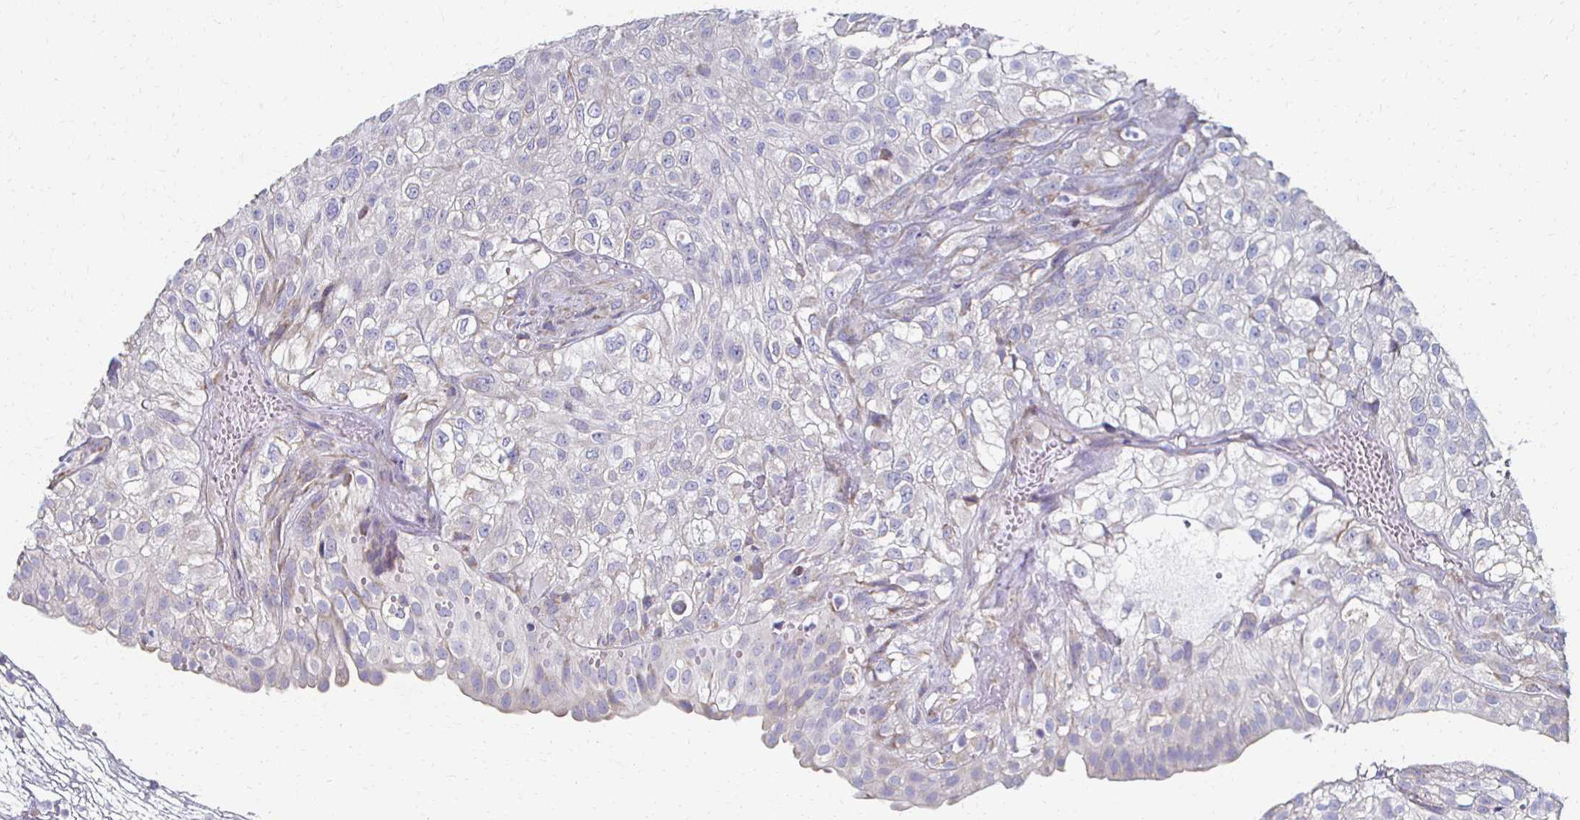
{"staining": {"intensity": "negative", "quantity": "none", "location": "none"}, "tissue": "urothelial cancer", "cell_type": "Tumor cells", "image_type": "cancer", "snomed": [{"axis": "morphology", "description": "Urothelial carcinoma, High grade"}, {"axis": "topography", "description": "Urinary bladder"}], "caption": "An image of human urothelial carcinoma (high-grade) is negative for staining in tumor cells. (Brightfield microscopy of DAB immunohistochemistry at high magnification).", "gene": "ATP1A3", "patient": {"sex": "male", "age": 56}}